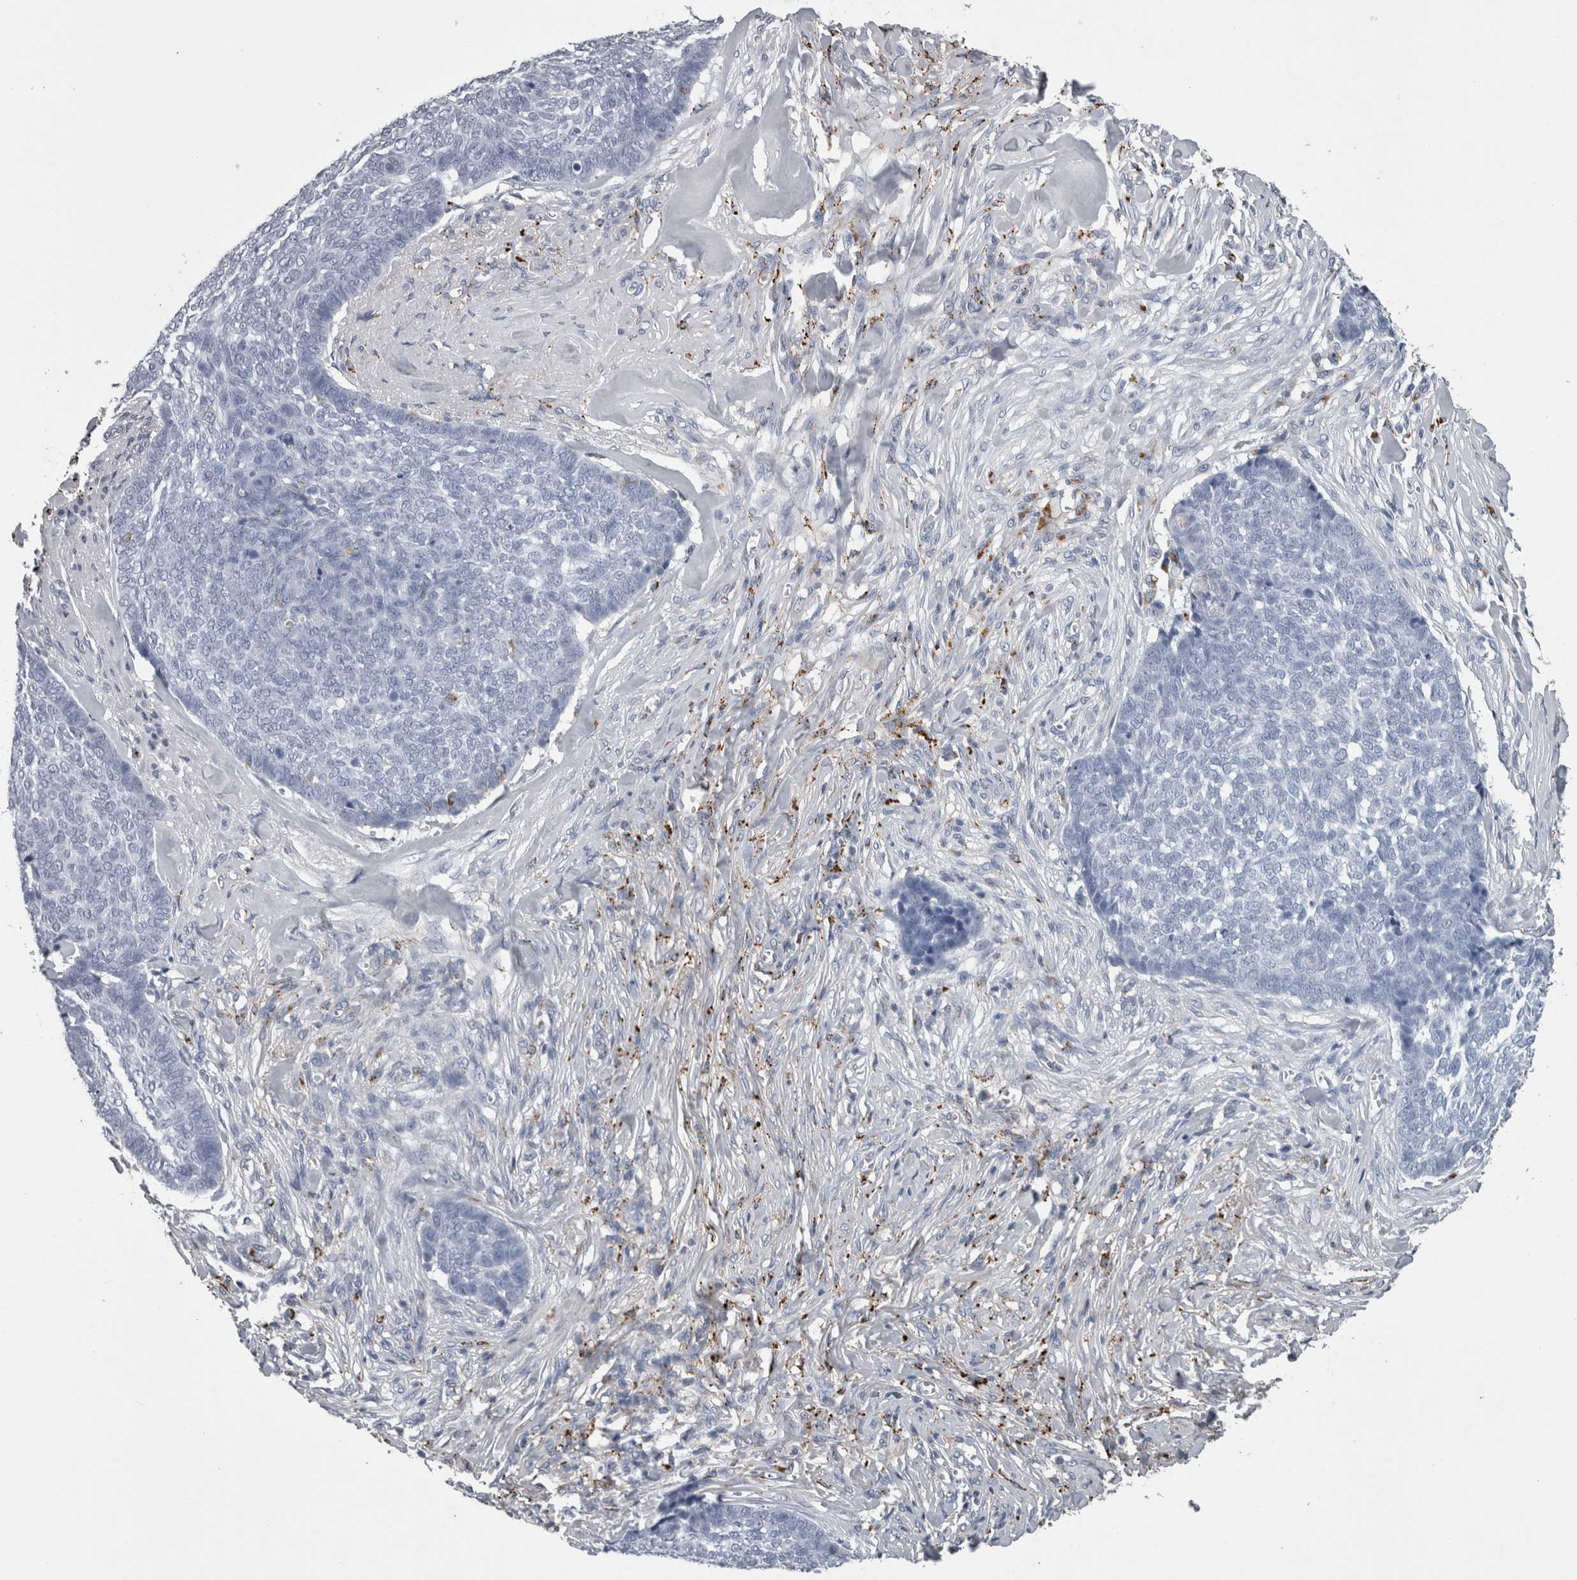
{"staining": {"intensity": "negative", "quantity": "none", "location": "none"}, "tissue": "skin cancer", "cell_type": "Tumor cells", "image_type": "cancer", "snomed": [{"axis": "morphology", "description": "Basal cell carcinoma"}, {"axis": "topography", "description": "Skin"}], "caption": "The IHC image has no significant positivity in tumor cells of basal cell carcinoma (skin) tissue.", "gene": "DPP7", "patient": {"sex": "male", "age": 84}}